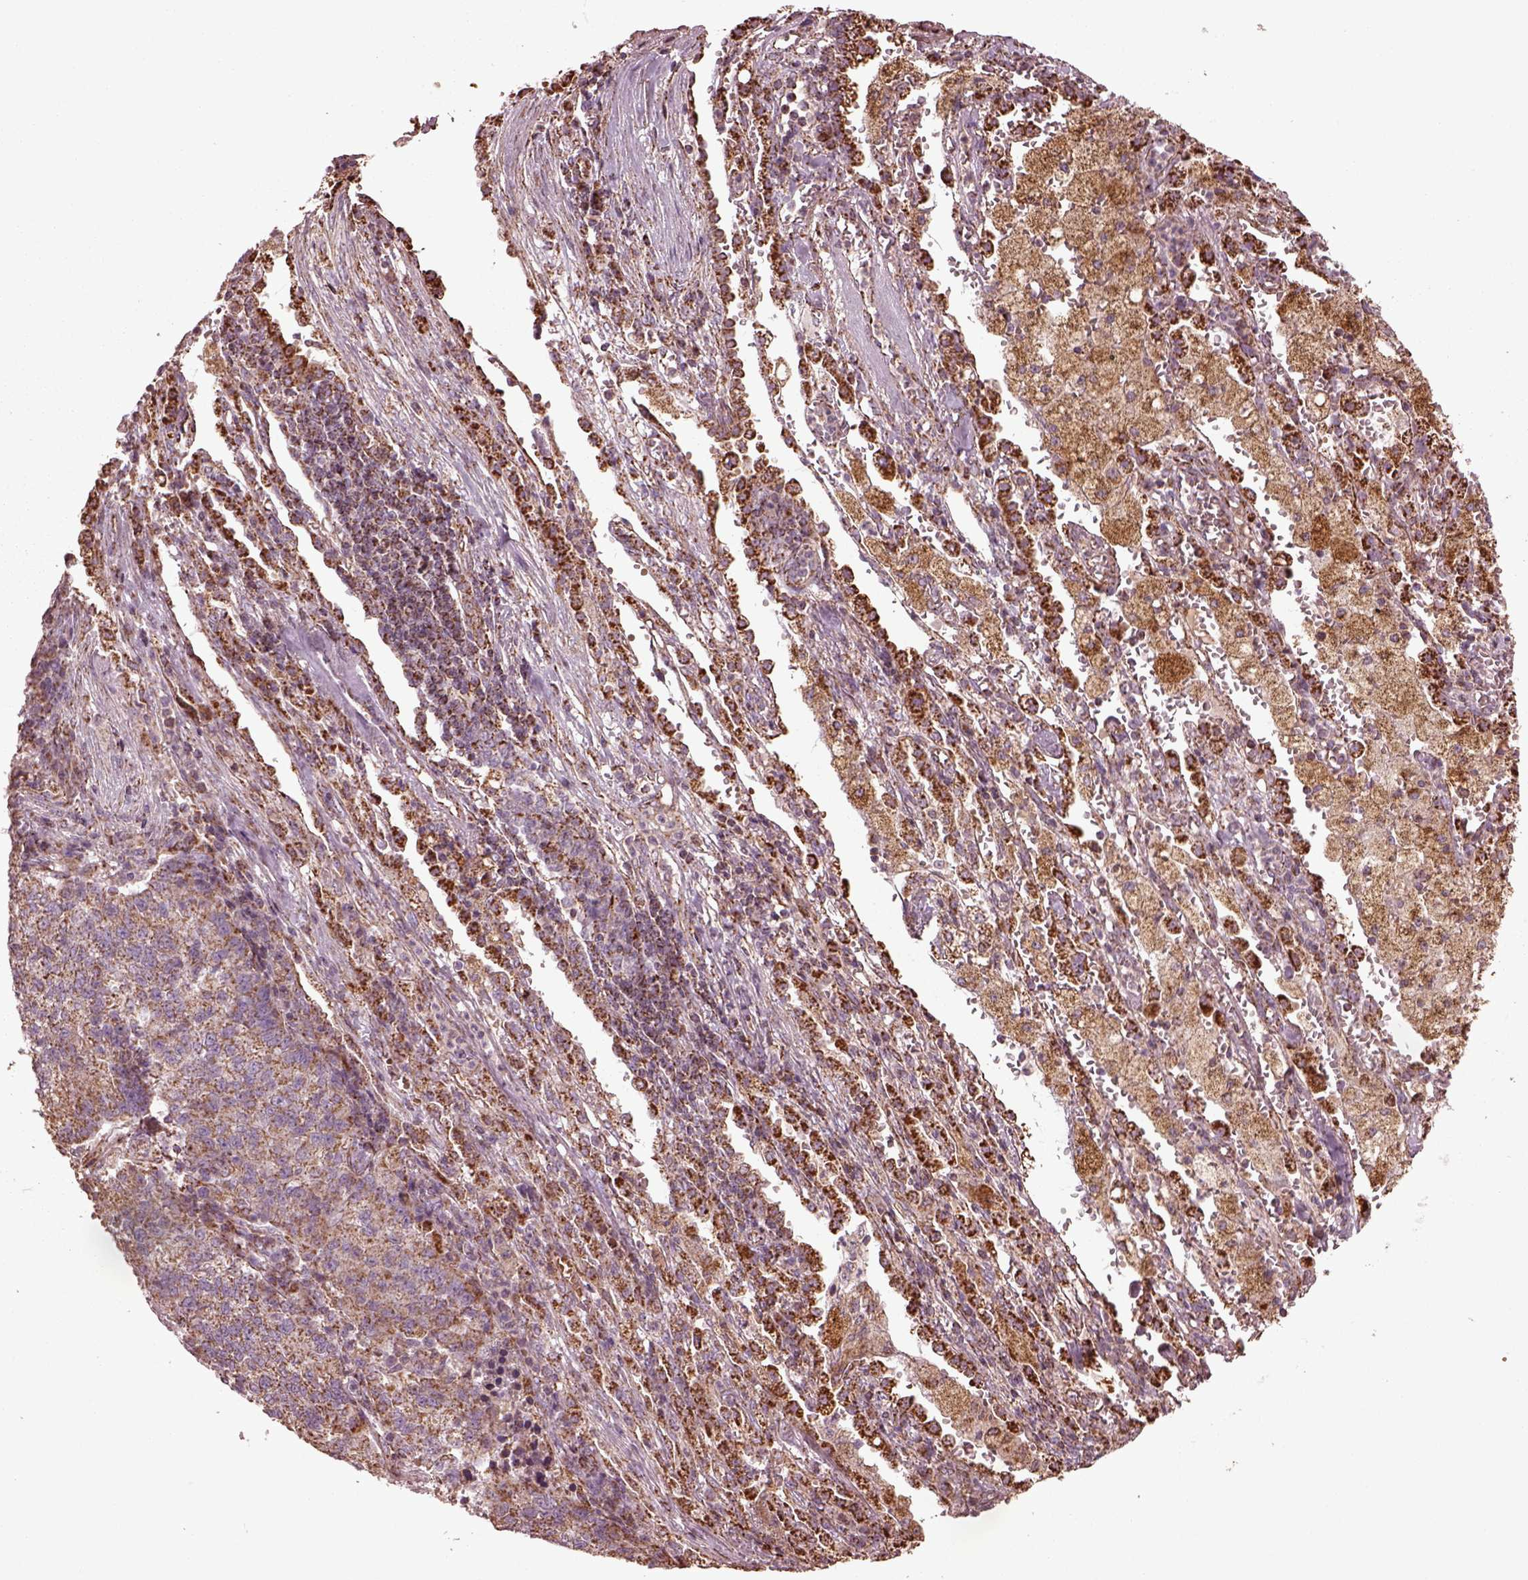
{"staining": {"intensity": "strong", "quantity": ">75%", "location": "cytoplasmic/membranous"}, "tissue": "lung cancer", "cell_type": "Tumor cells", "image_type": "cancer", "snomed": [{"axis": "morphology", "description": "Adenocarcinoma, NOS"}, {"axis": "topography", "description": "Lung"}], "caption": "Protein analysis of lung cancer tissue demonstrates strong cytoplasmic/membranous positivity in about >75% of tumor cells.", "gene": "TMEM254", "patient": {"sex": "male", "age": 57}}